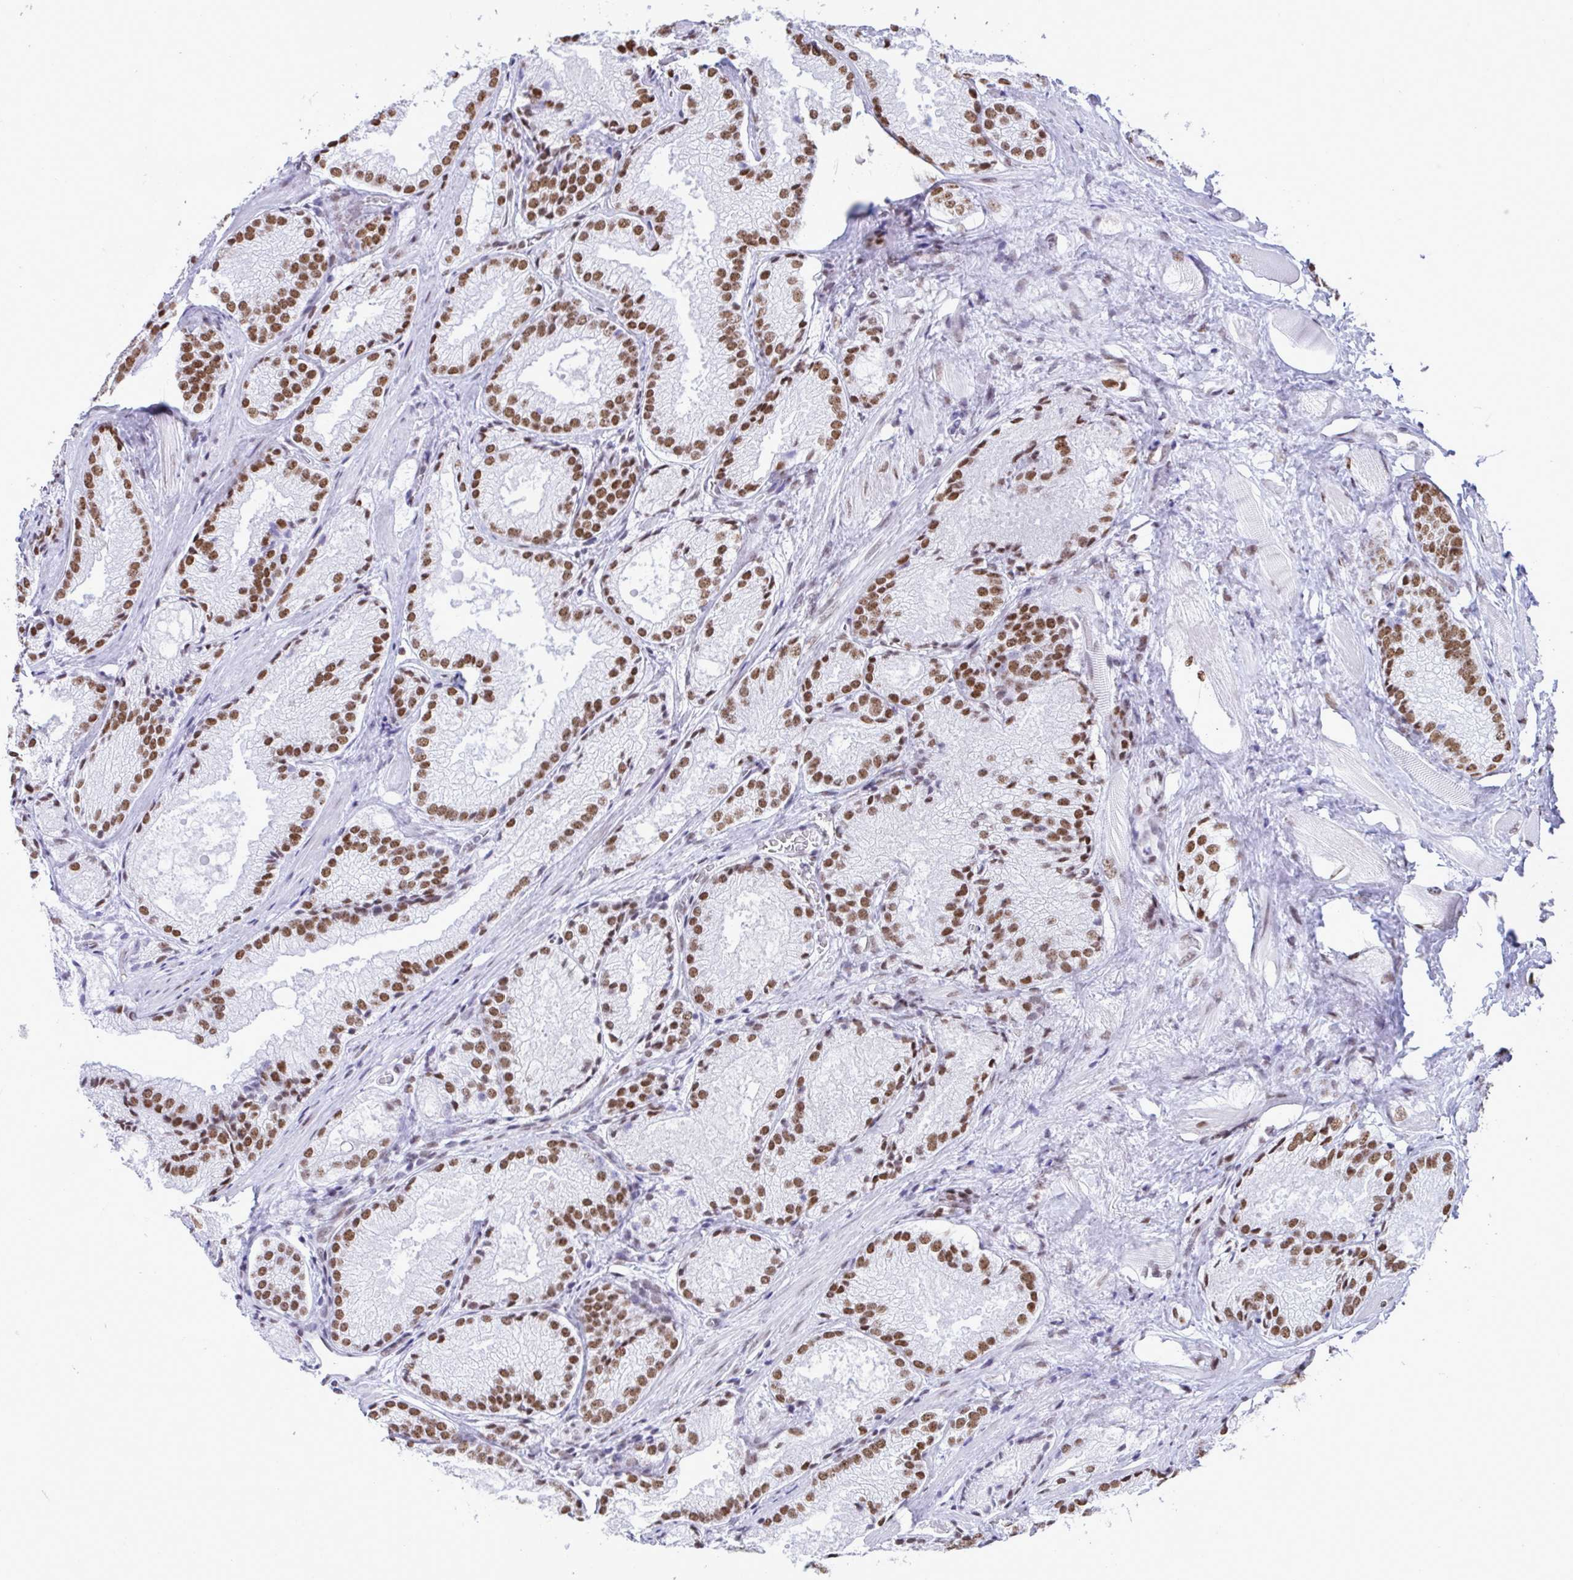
{"staining": {"intensity": "strong", "quantity": ">75%", "location": "nuclear"}, "tissue": "prostate cancer", "cell_type": "Tumor cells", "image_type": "cancer", "snomed": [{"axis": "morphology", "description": "Adenocarcinoma, High grade"}, {"axis": "topography", "description": "Prostate"}], "caption": "Prostate cancer stained for a protein demonstrates strong nuclear positivity in tumor cells.", "gene": "DDX52", "patient": {"sex": "male", "age": 68}}